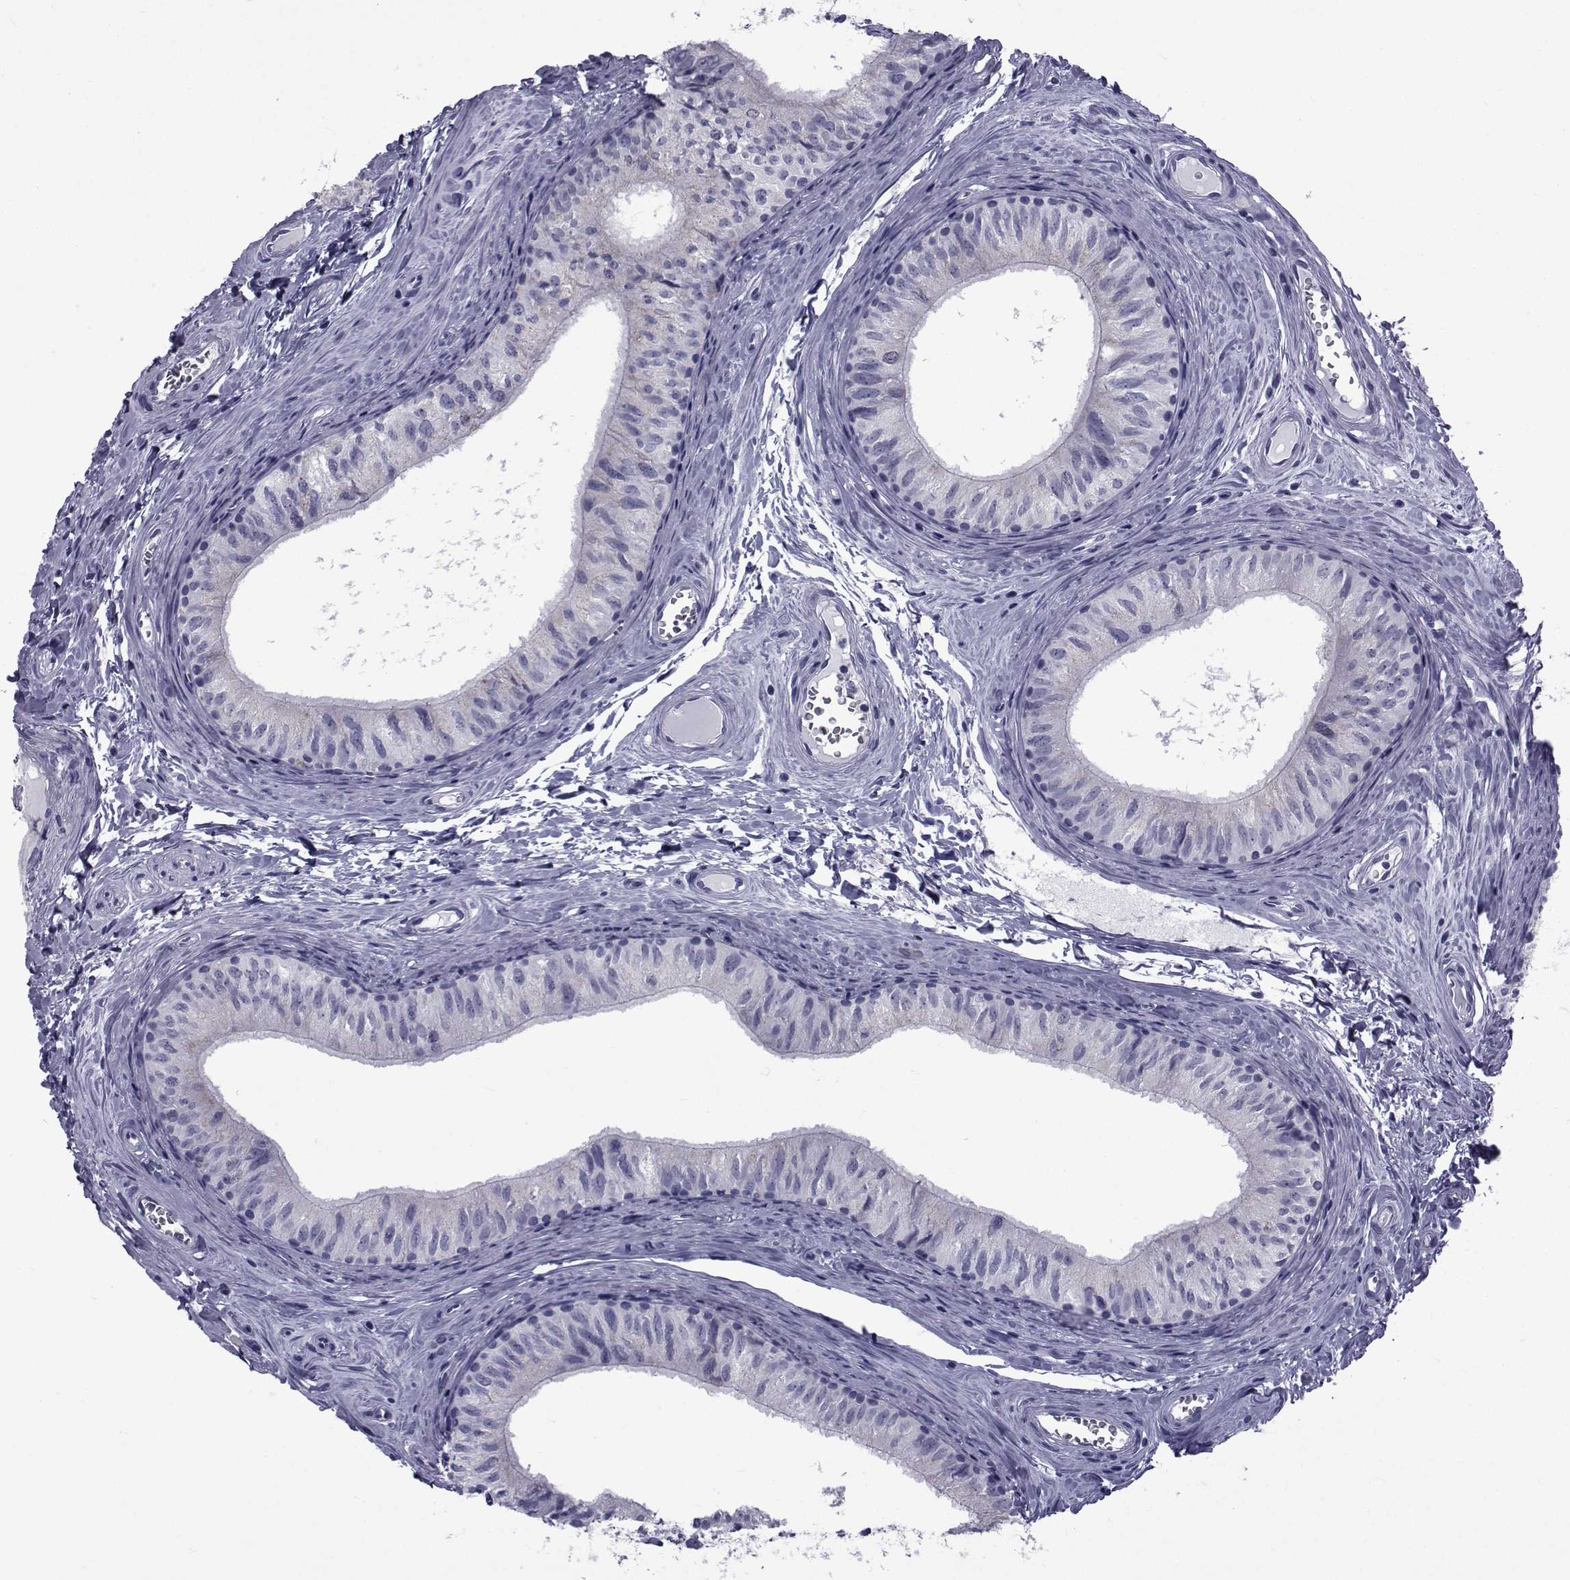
{"staining": {"intensity": "moderate", "quantity": "<25%", "location": "cytoplasmic/membranous"}, "tissue": "epididymis", "cell_type": "Glandular cells", "image_type": "normal", "snomed": [{"axis": "morphology", "description": "Normal tissue, NOS"}, {"axis": "topography", "description": "Epididymis"}], "caption": "This photomicrograph reveals immunohistochemistry (IHC) staining of benign epididymis, with low moderate cytoplasmic/membranous positivity in about <25% of glandular cells.", "gene": "PDE6G", "patient": {"sex": "male", "age": 52}}